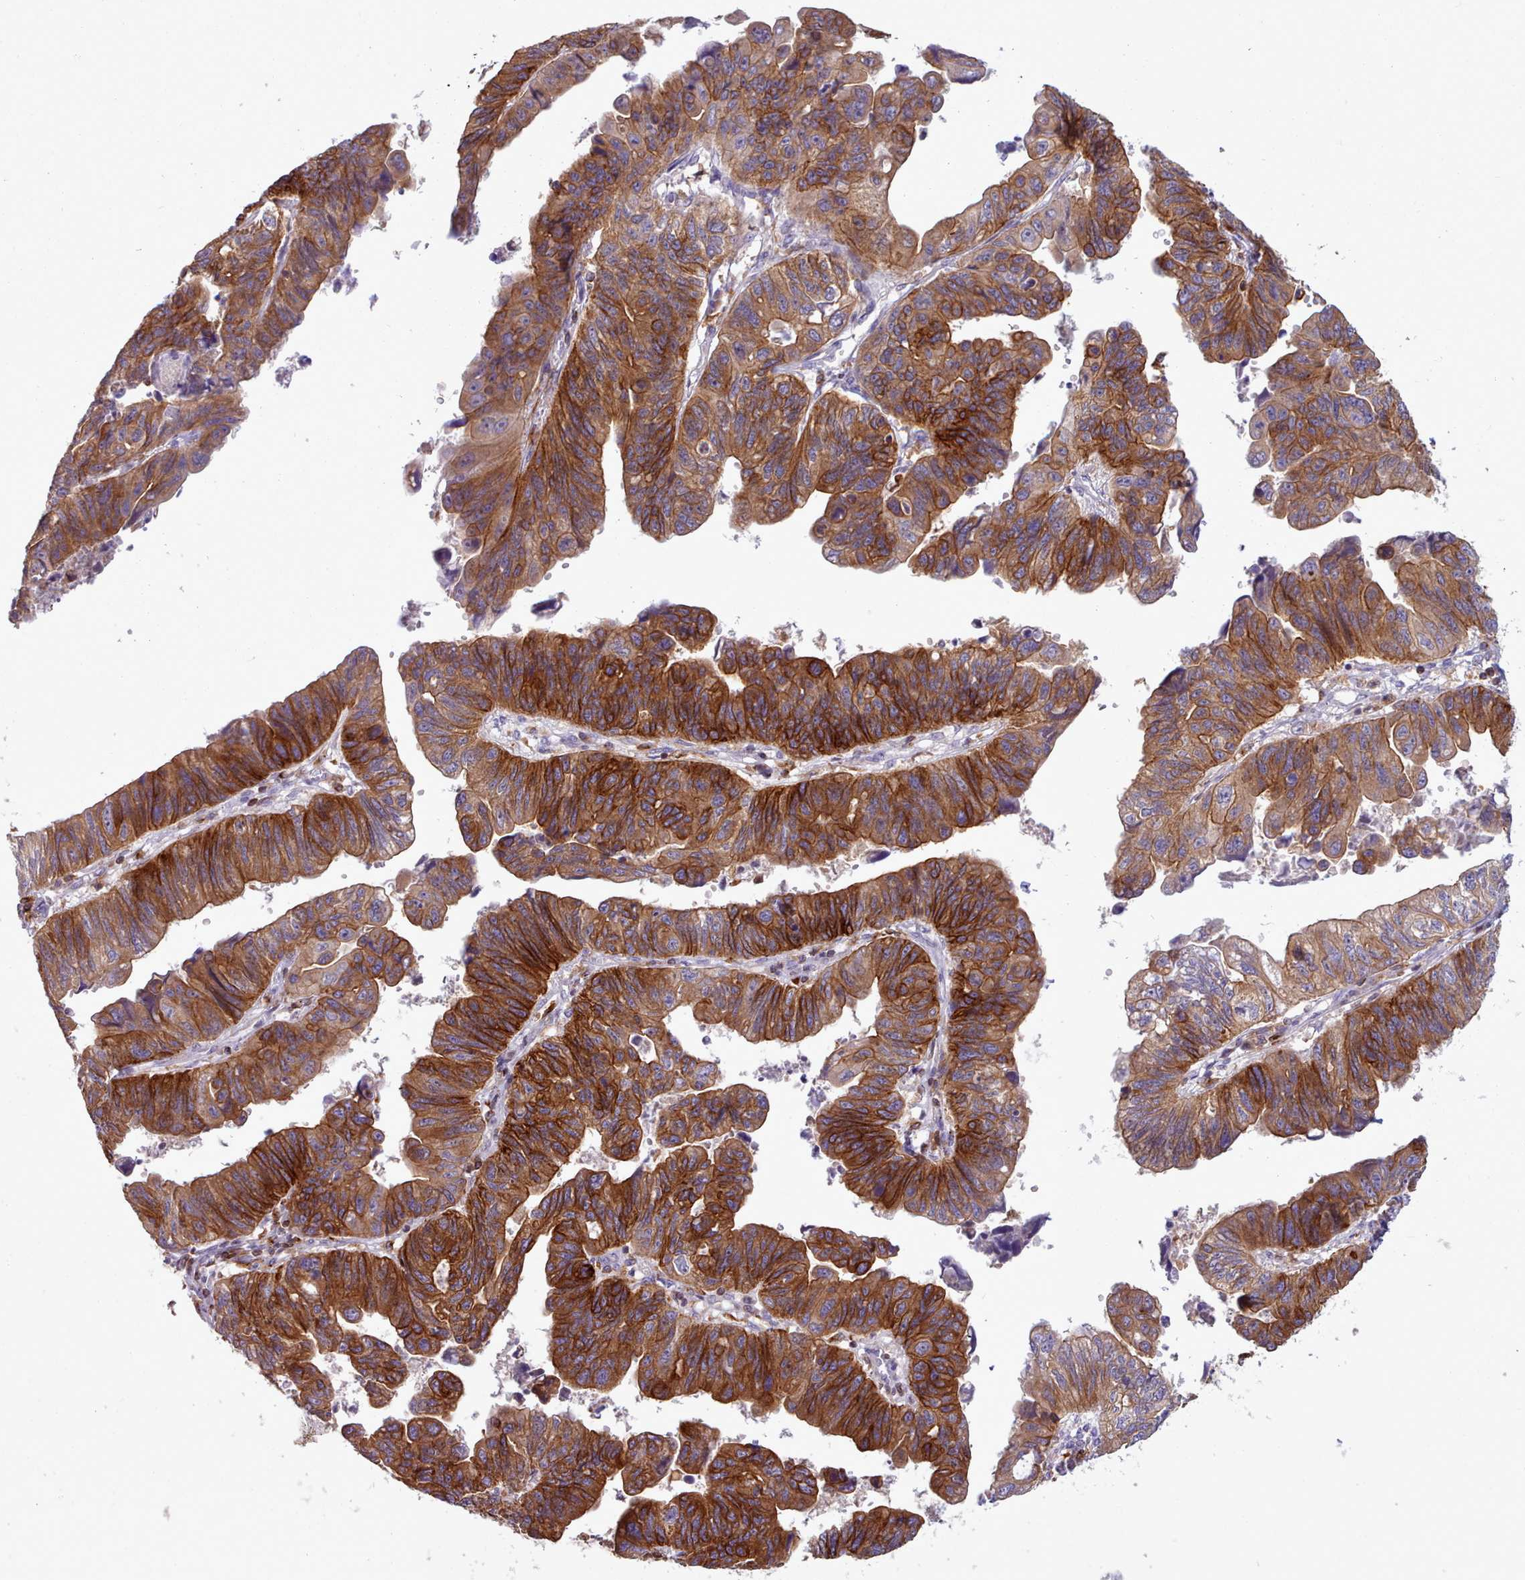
{"staining": {"intensity": "strong", "quantity": ">75%", "location": "cytoplasmic/membranous"}, "tissue": "stomach cancer", "cell_type": "Tumor cells", "image_type": "cancer", "snomed": [{"axis": "morphology", "description": "Adenocarcinoma, NOS"}, {"axis": "topography", "description": "Stomach"}], "caption": "There is high levels of strong cytoplasmic/membranous staining in tumor cells of stomach cancer (adenocarcinoma), as demonstrated by immunohistochemical staining (brown color).", "gene": "CRYBG1", "patient": {"sex": "male", "age": 59}}